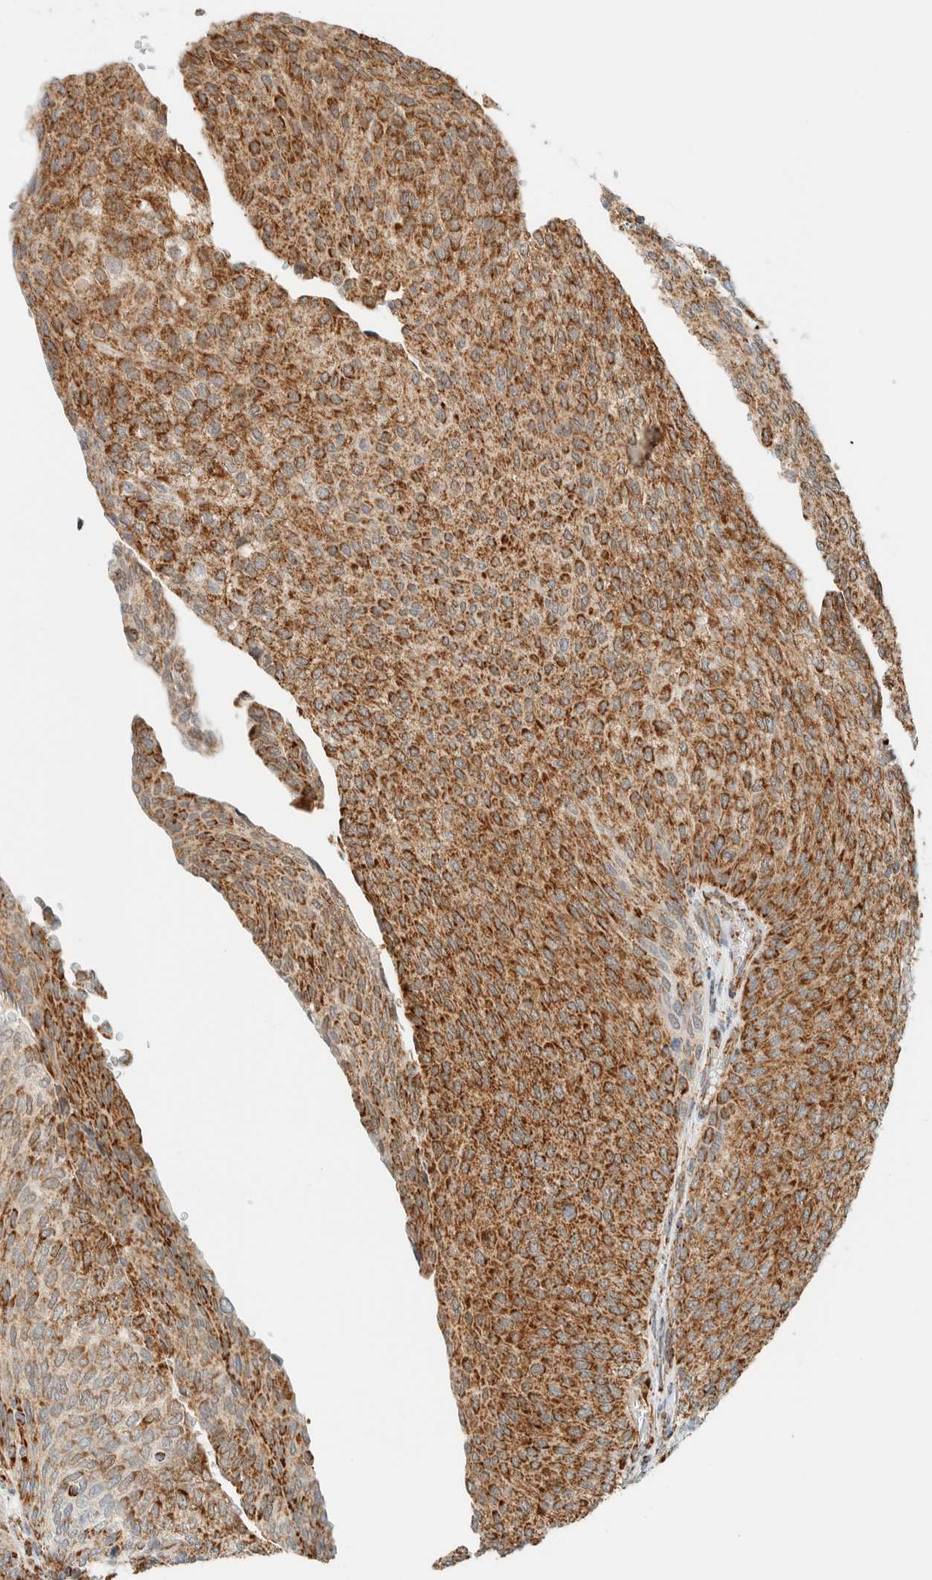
{"staining": {"intensity": "moderate", "quantity": ">75%", "location": "cytoplasmic/membranous"}, "tissue": "urothelial cancer", "cell_type": "Tumor cells", "image_type": "cancer", "snomed": [{"axis": "morphology", "description": "Urothelial carcinoma, Low grade"}, {"axis": "topography", "description": "Urinary bladder"}], "caption": "A photomicrograph of urothelial cancer stained for a protein displays moderate cytoplasmic/membranous brown staining in tumor cells.", "gene": "KIFAP3", "patient": {"sex": "female", "age": 79}}